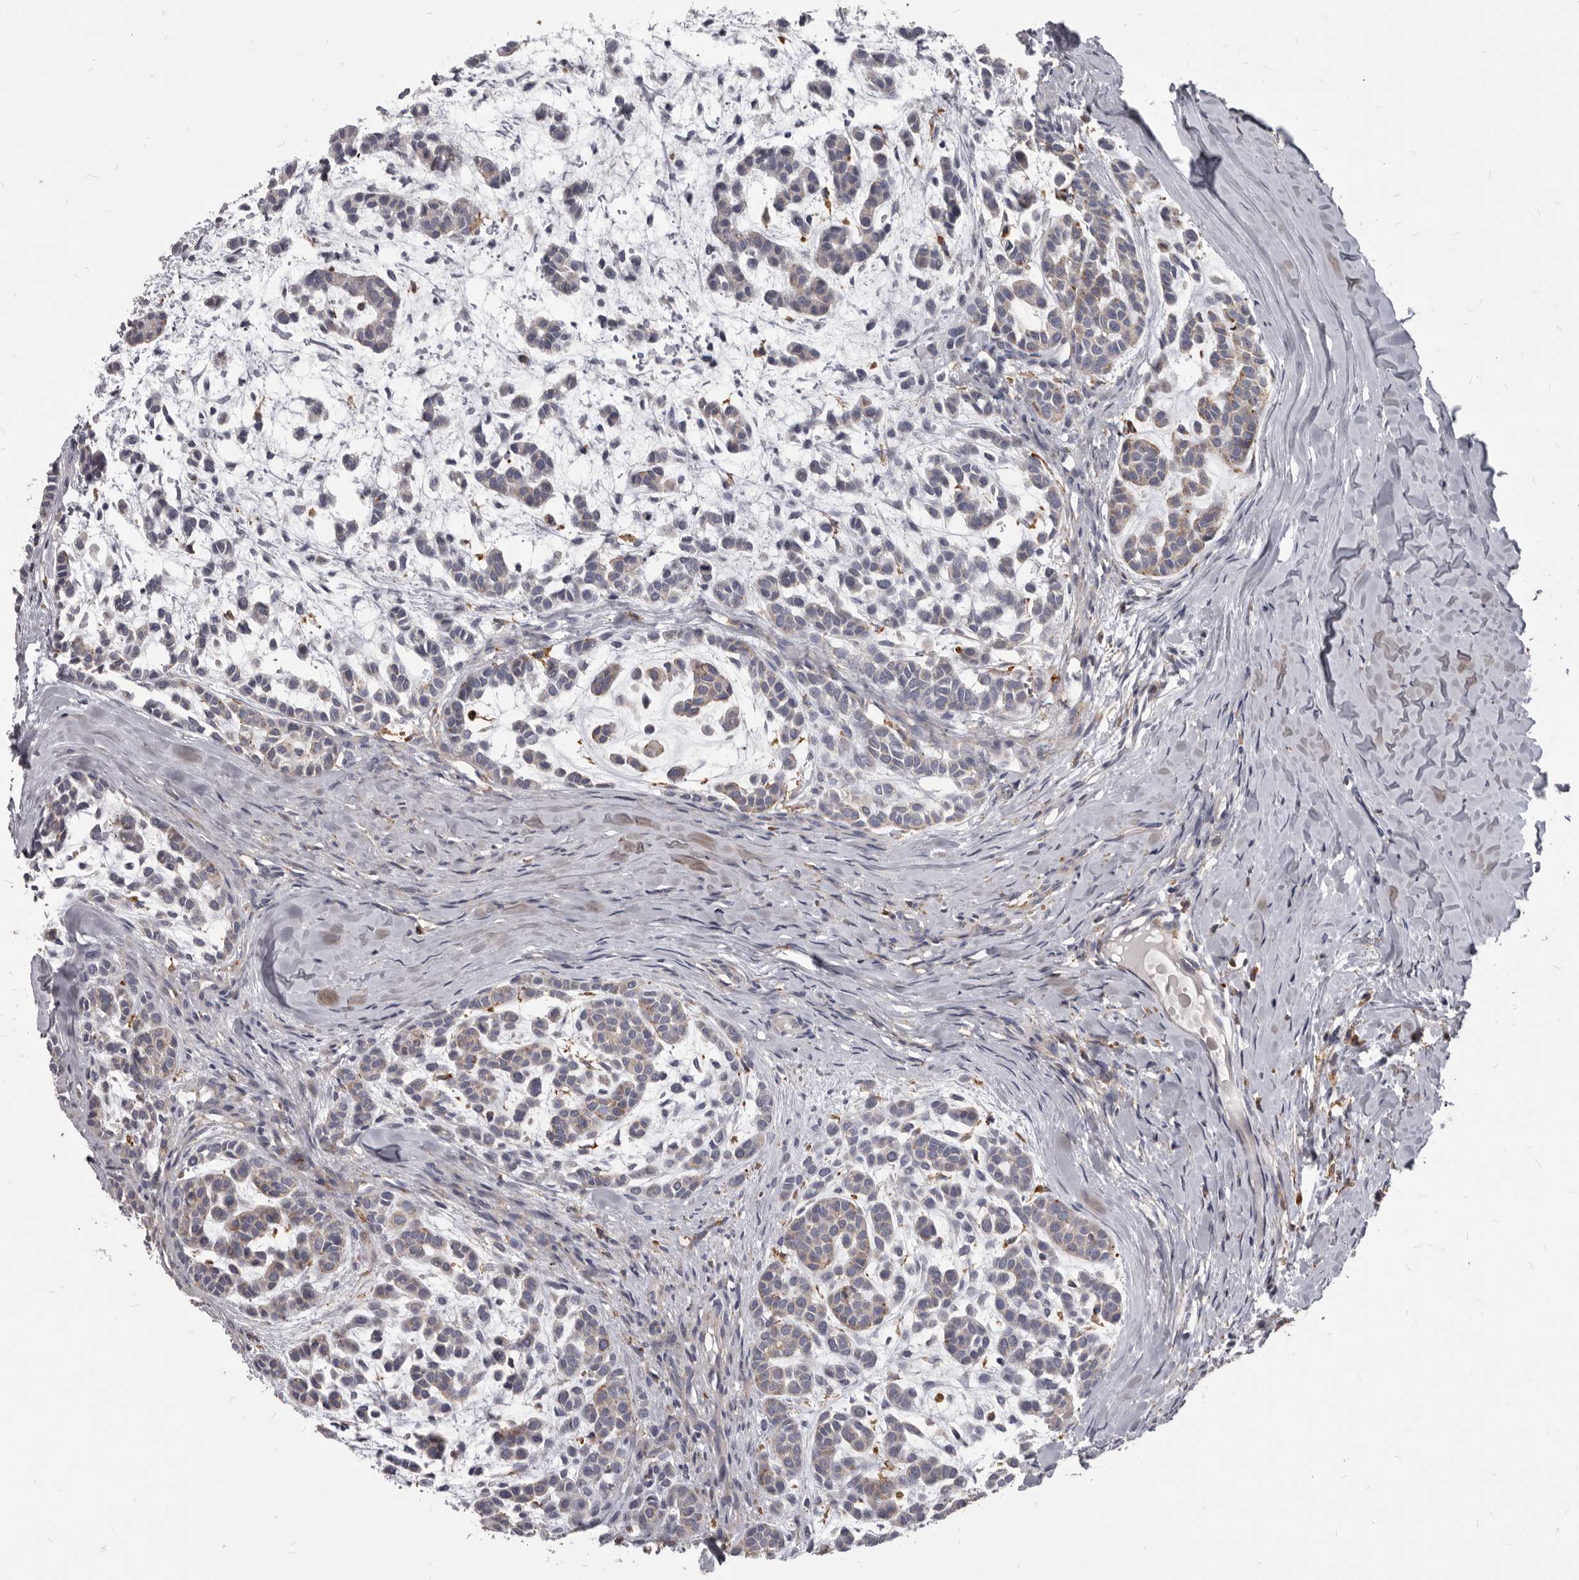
{"staining": {"intensity": "weak", "quantity": "<25%", "location": "cytoplasmic/membranous"}, "tissue": "head and neck cancer", "cell_type": "Tumor cells", "image_type": "cancer", "snomed": [{"axis": "morphology", "description": "Adenocarcinoma, NOS"}, {"axis": "morphology", "description": "Adenoma, NOS"}, {"axis": "topography", "description": "Head-Neck"}], "caption": "IHC of human head and neck cancer displays no positivity in tumor cells.", "gene": "PI4K2A", "patient": {"sex": "female", "age": 55}}